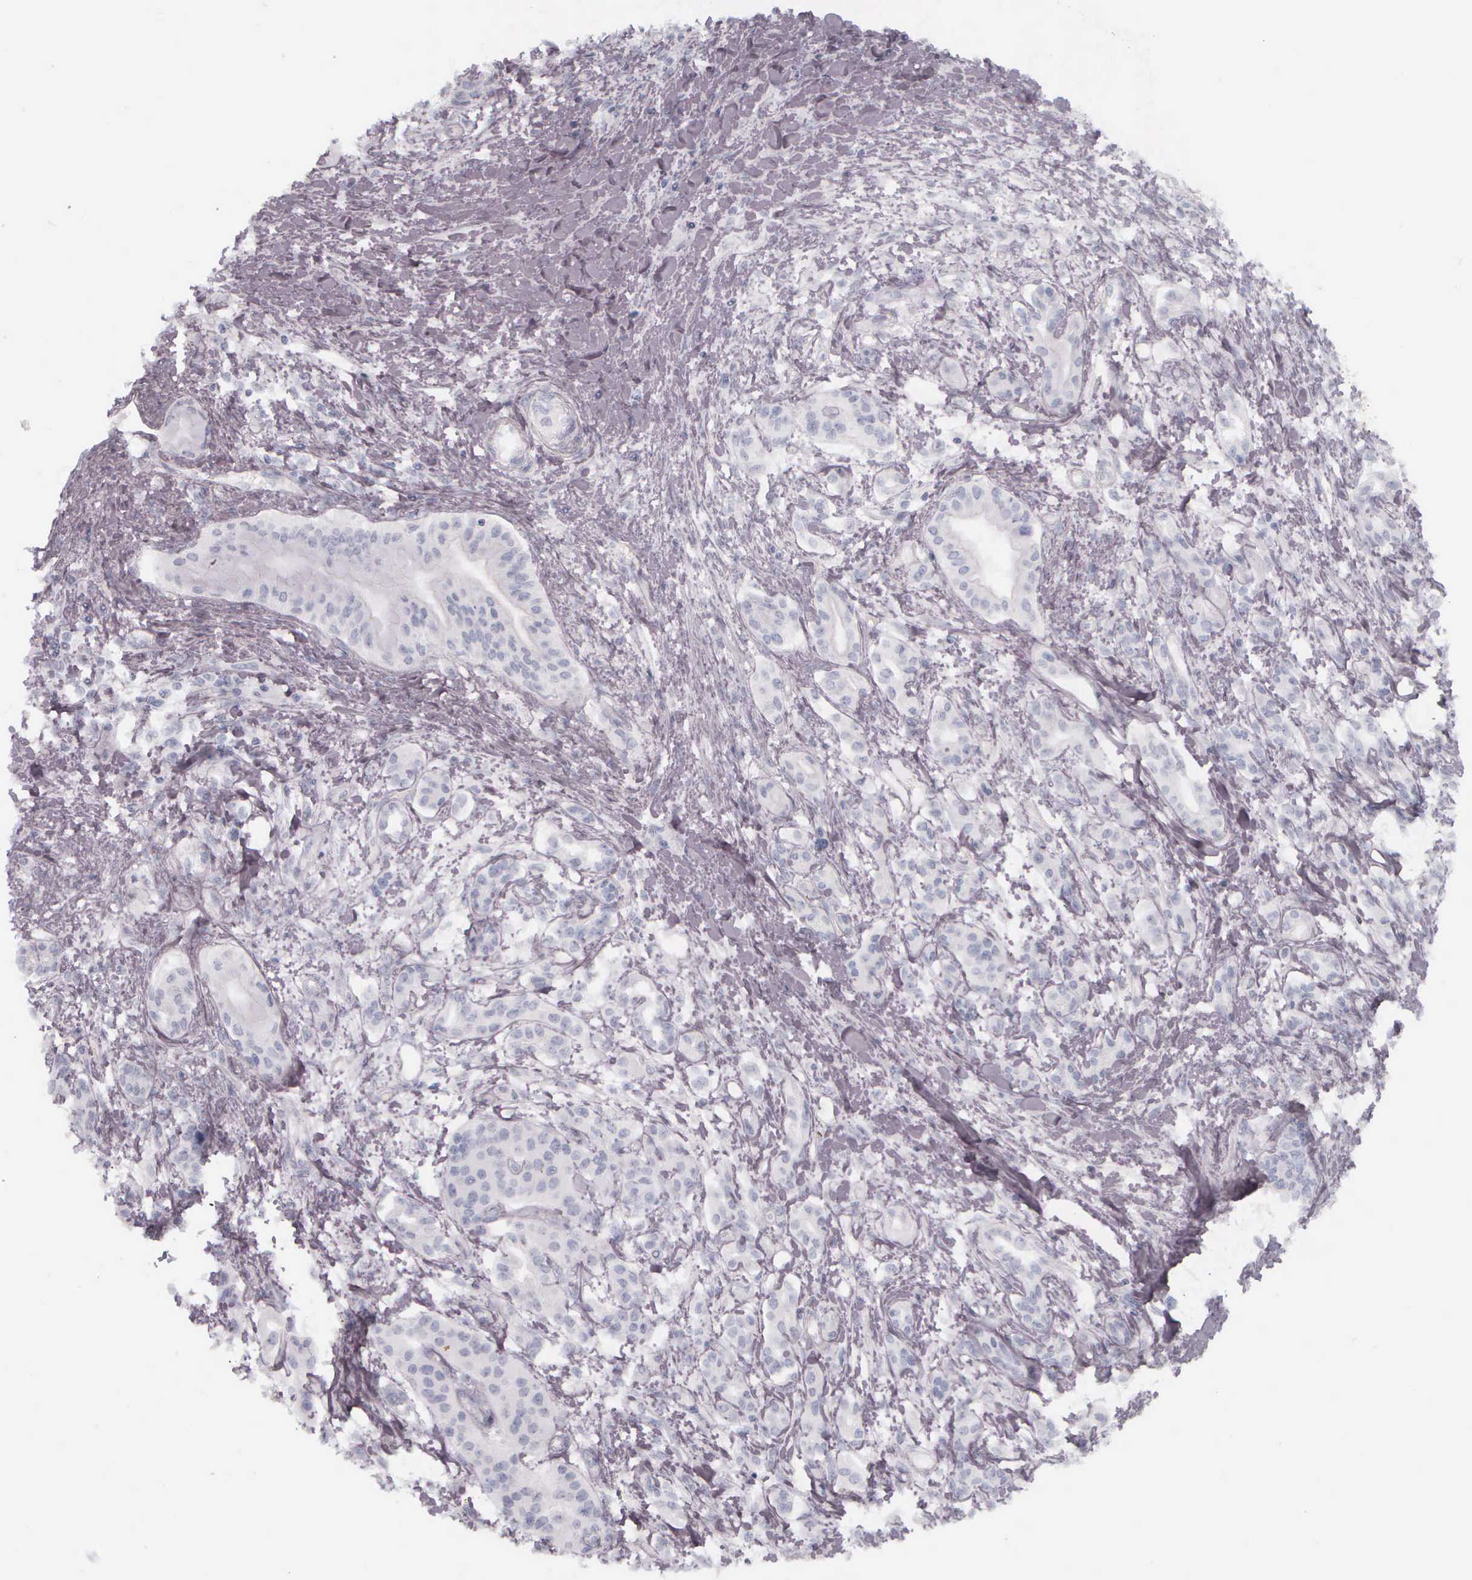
{"staining": {"intensity": "negative", "quantity": "none", "location": "none"}, "tissue": "pancreatic cancer", "cell_type": "Tumor cells", "image_type": "cancer", "snomed": [{"axis": "morphology", "description": "Adenocarcinoma, NOS"}, {"axis": "topography", "description": "Pancreas"}], "caption": "Pancreatic adenocarcinoma was stained to show a protein in brown. There is no significant staining in tumor cells.", "gene": "KRT14", "patient": {"sex": "female", "age": 64}}